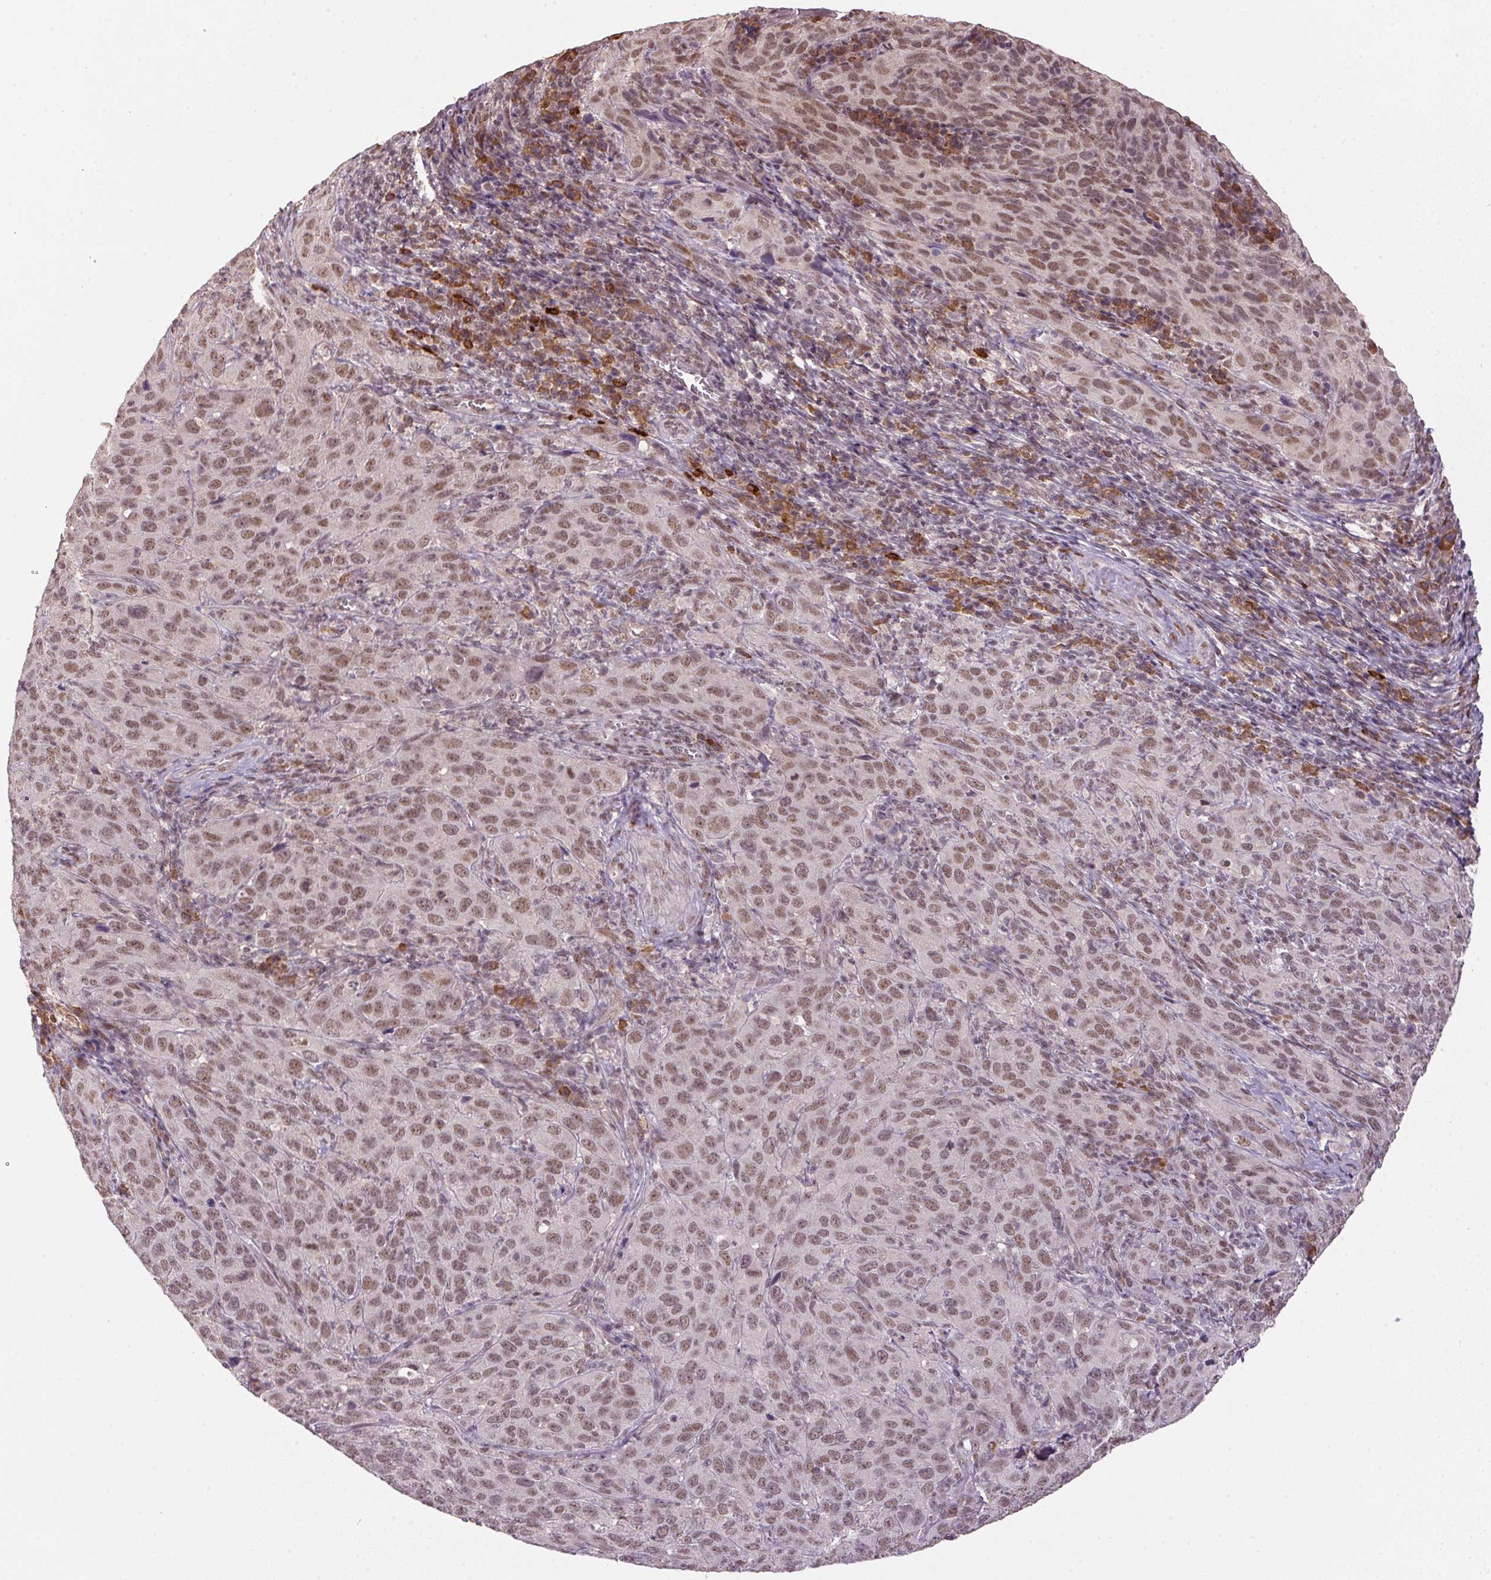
{"staining": {"intensity": "moderate", "quantity": ">75%", "location": "nuclear"}, "tissue": "cervical cancer", "cell_type": "Tumor cells", "image_type": "cancer", "snomed": [{"axis": "morphology", "description": "Normal tissue, NOS"}, {"axis": "morphology", "description": "Squamous cell carcinoma, NOS"}, {"axis": "topography", "description": "Cervix"}], "caption": "Protein staining of cervical squamous cell carcinoma tissue demonstrates moderate nuclear positivity in about >75% of tumor cells.", "gene": "ZBTB4", "patient": {"sex": "female", "age": 51}}